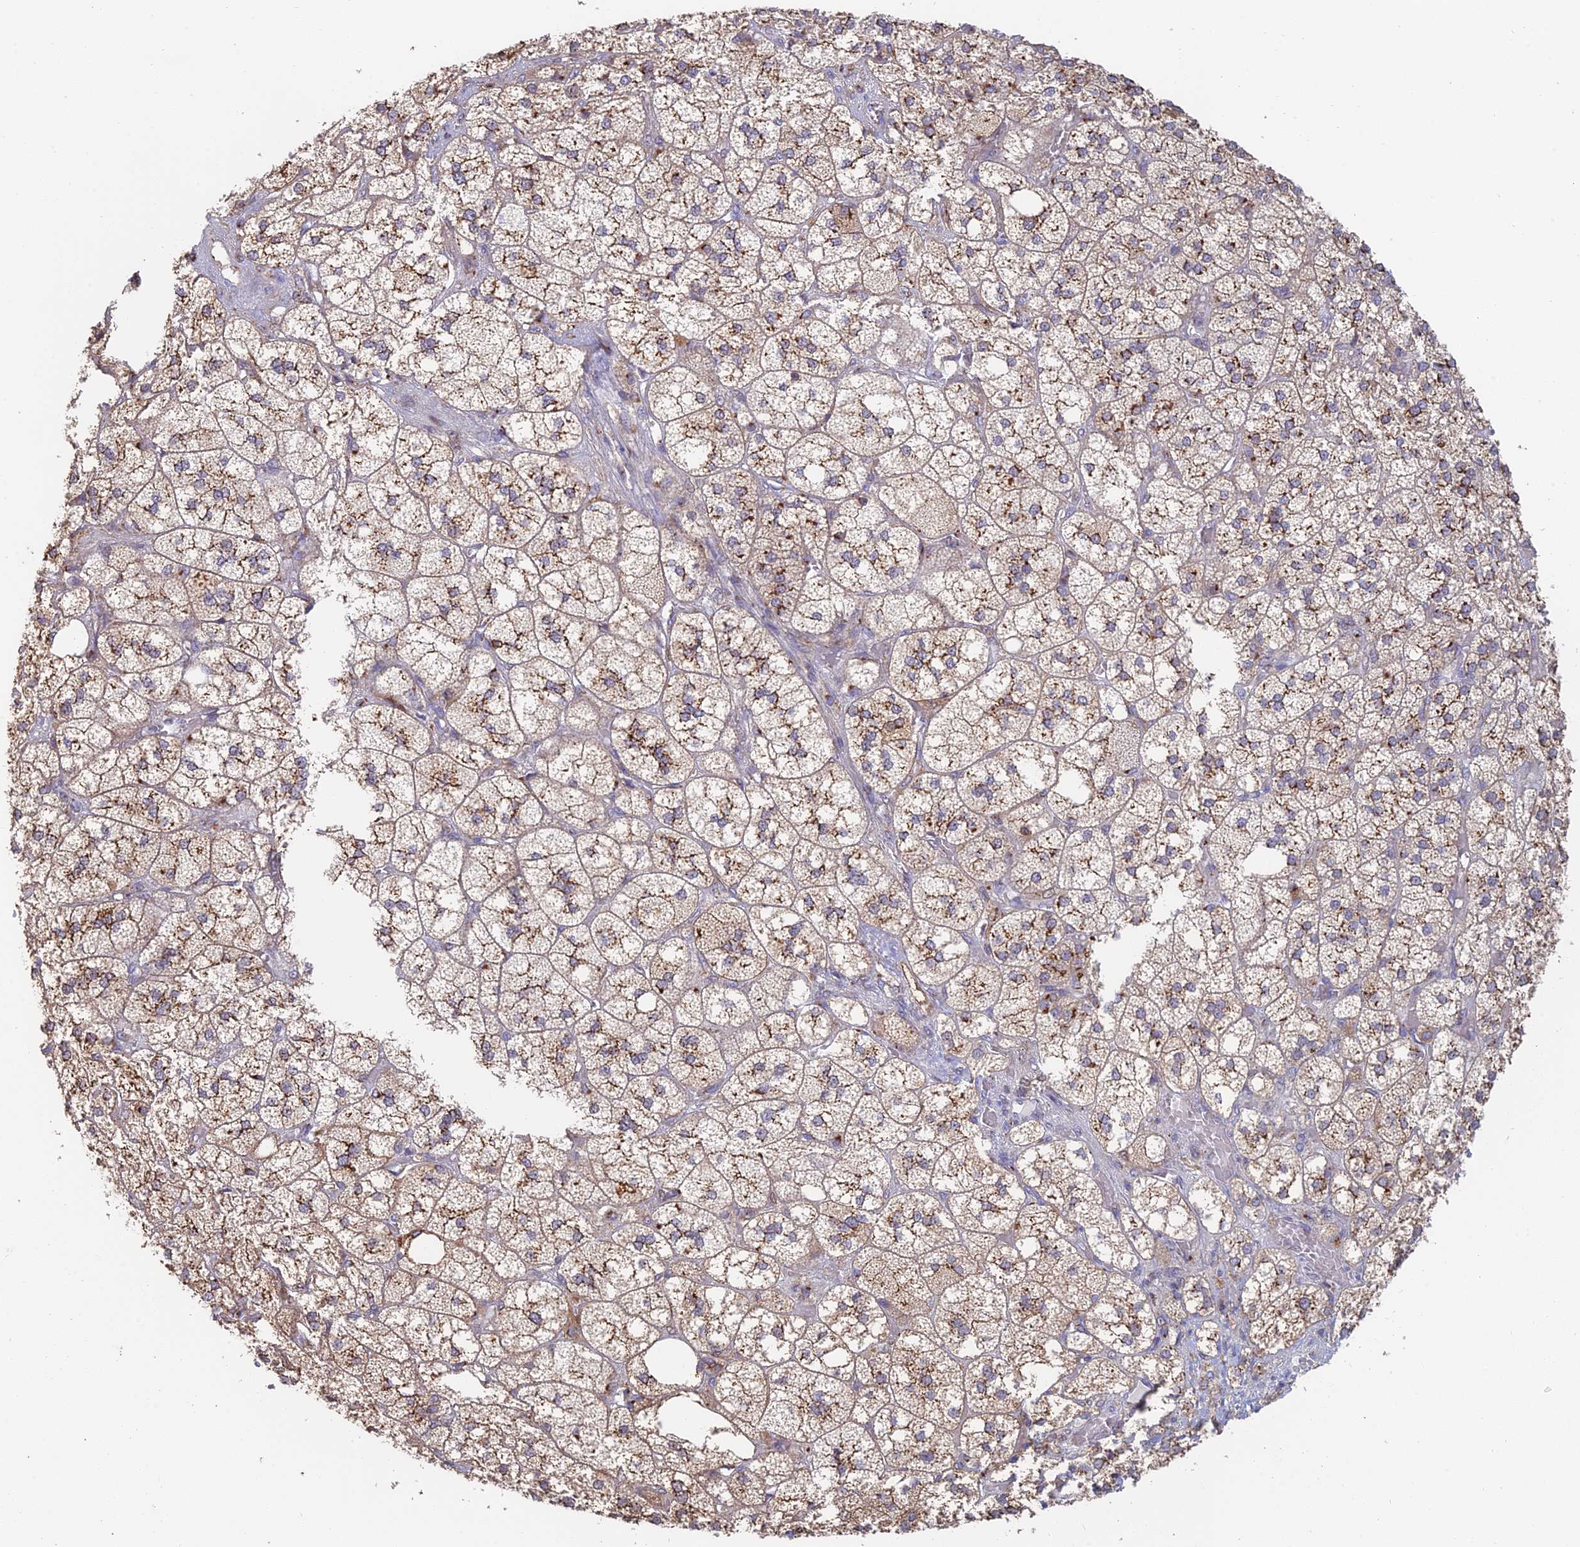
{"staining": {"intensity": "strong", "quantity": "25%-75%", "location": "cytoplasmic/membranous"}, "tissue": "adrenal gland", "cell_type": "Glandular cells", "image_type": "normal", "snomed": [{"axis": "morphology", "description": "Normal tissue, NOS"}, {"axis": "topography", "description": "Adrenal gland"}], "caption": "Adrenal gland stained with a brown dye displays strong cytoplasmic/membranous positive staining in about 25%-75% of glandular cells.", "gene": "ENSG00000267561", "patient": {"sex": "male", "age": 61}}